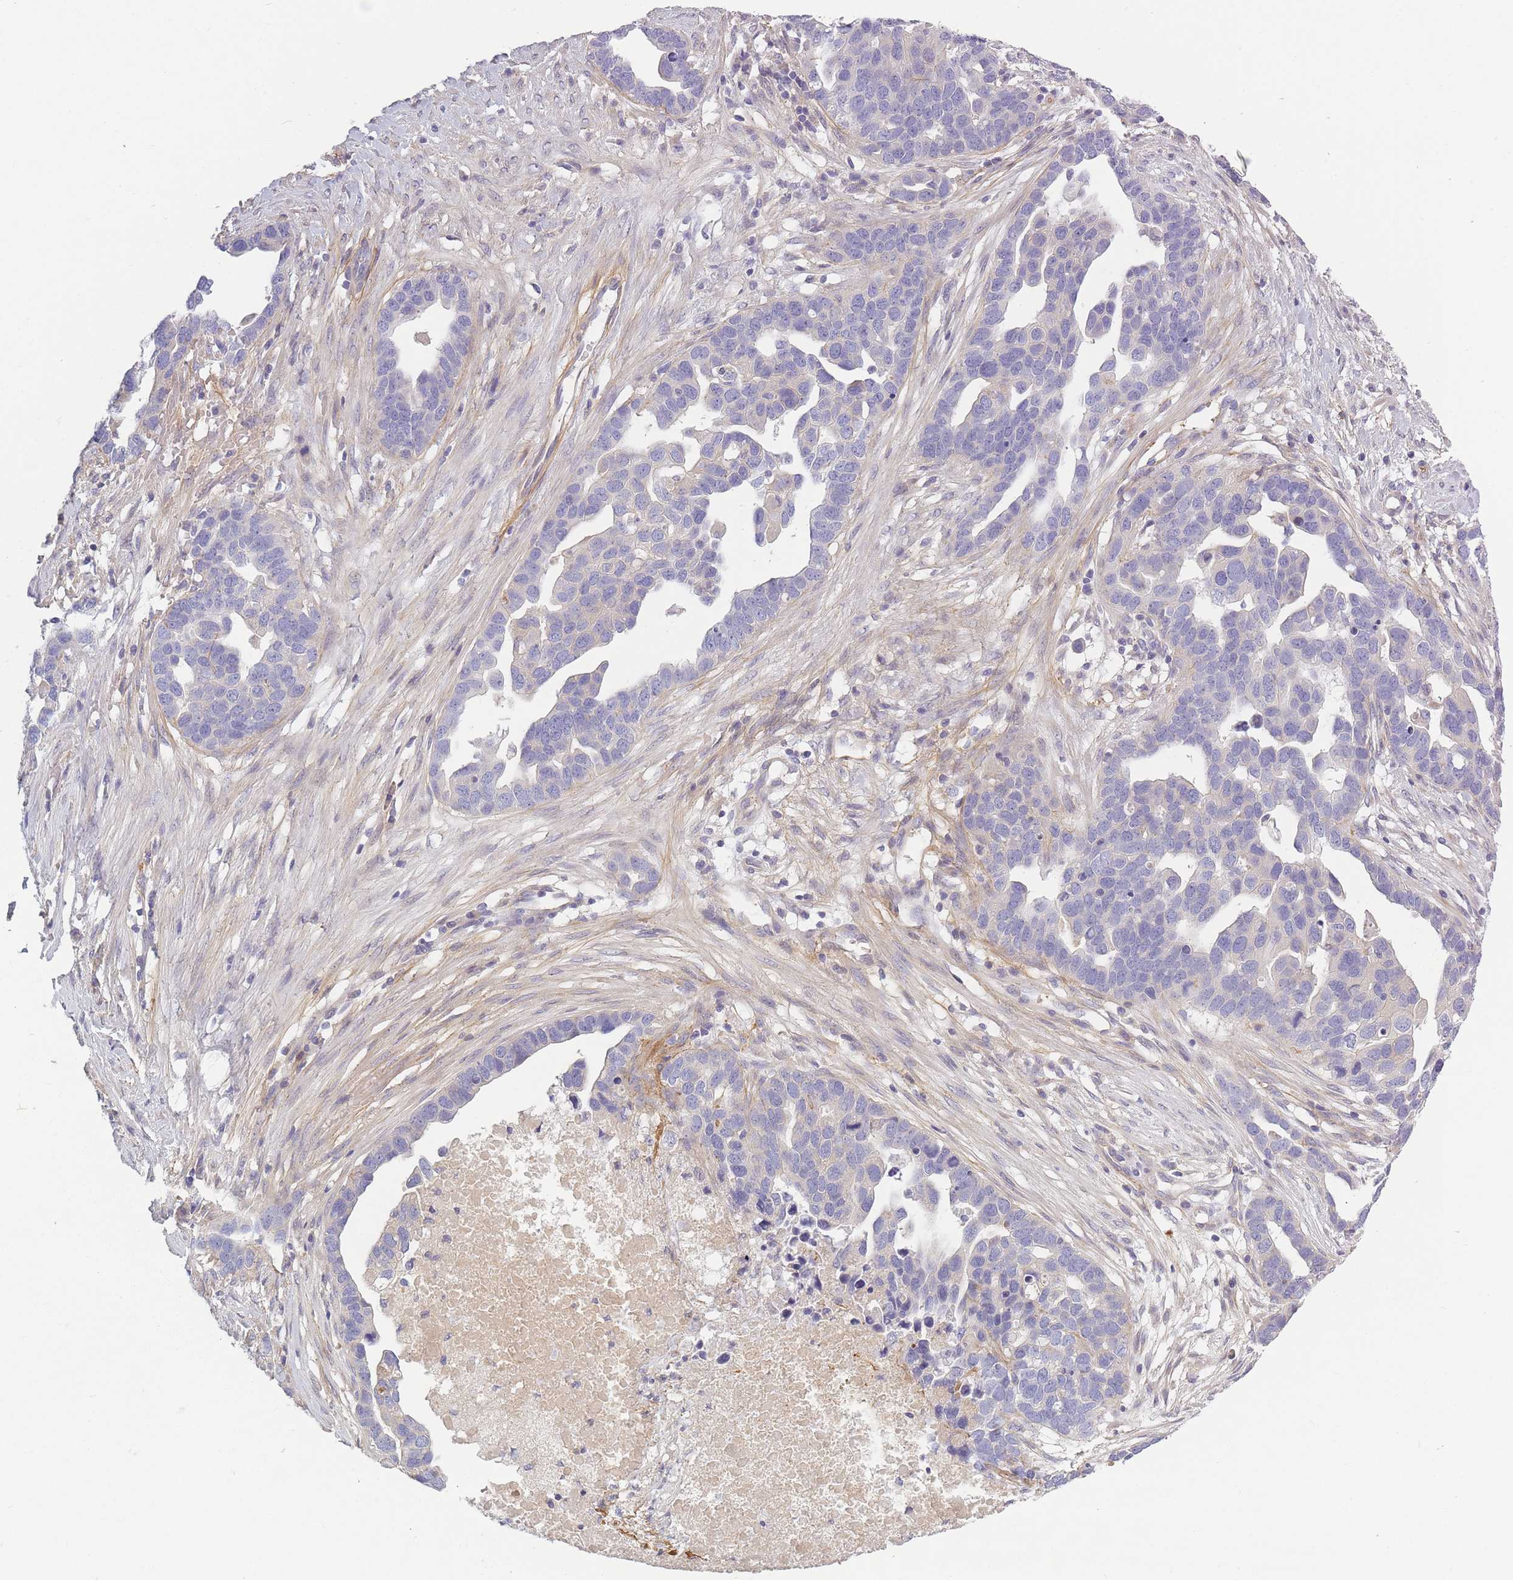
{"staining": {"intensity": "negative", "quantity": "none", "location": "none"}, "tissue": "ovarian cancer", "cell_type": "Tumor cells", "image_type": "cancer", "snomed": [{"axis": "morphology", "description": "Cystadenocarcinoma, serous, NOS"}, {"axis": "topography", "description": "Ovary"}], "caption": "IHC histopathology image of human ovarian cancer (serous cystadenocarcinoma) stained for a protein (brown), which displays no positivity in tumor cells.", "gene": "AP3M2", "patient": {"sex": "female", "age": 54}}